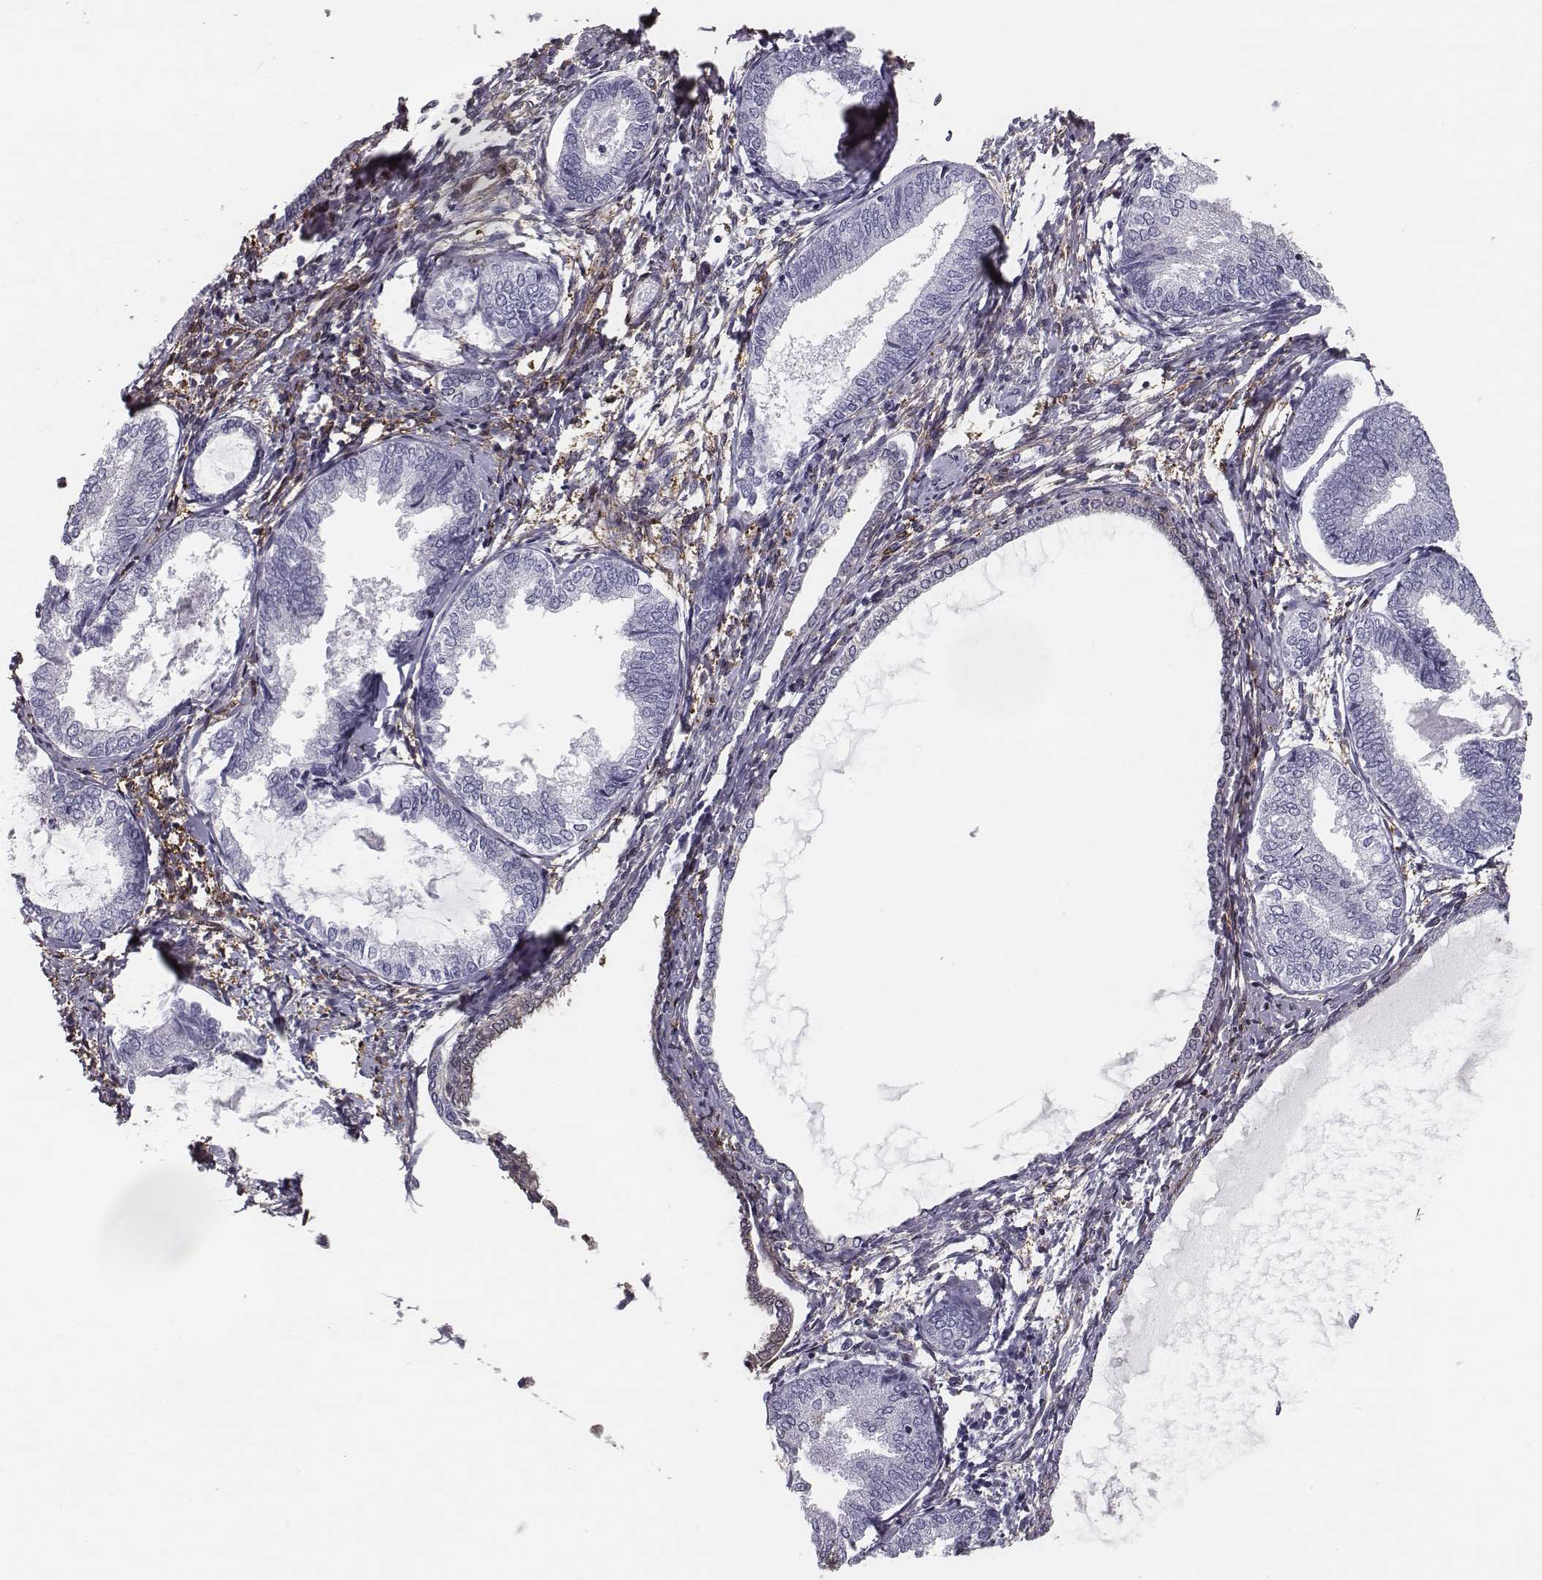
{"staining": {"intensity": "negative", "quantity": "none", "location": "none"}, "tissue": "endometrial cancer", "cell_type": "Tumor cells", "image_type": "cancer", "snomed": [{"axis": "morphology", "description": "Adenocarcinoma, NOS"}, {"axis": "topography", "description": "Endometrium"}], "caption": "IHC micrograph of neoplastic tissue: human endometrial adenocarcinoma stained with DAB (3,3'-diaminobenzidine) exhibits no significant protein positivity in tumor cells.", "gene": "ISYNA1", "patient": {"sex": "female", "age": 68}}